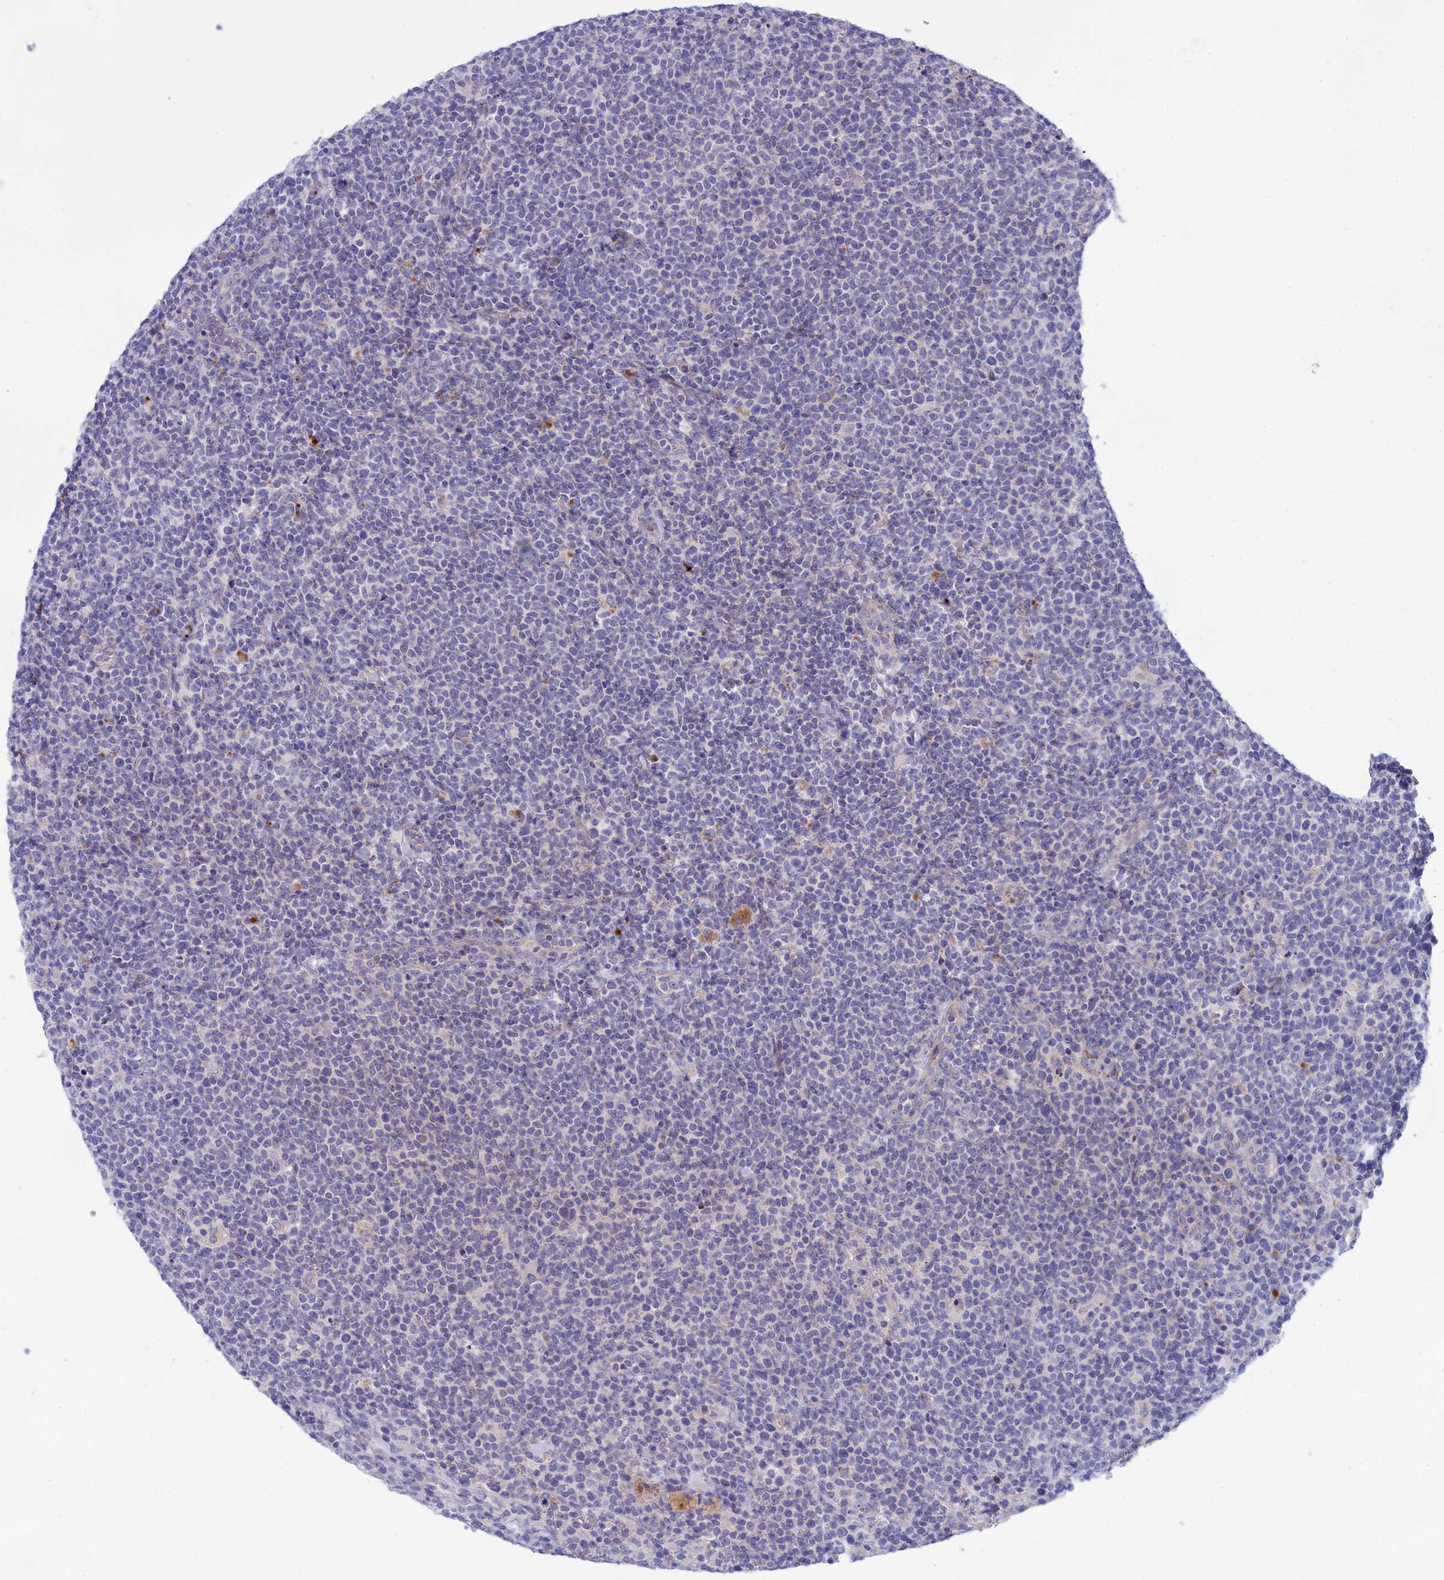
{"staining": {"intensity": "negative", "quantity": "none", "location": "none"}, "tissue": "lymphoma", "cell_type": "Tumor cells", "image_type": "cancer", "snomed": [{"axis": "morphology", "description": "Malignant lymphoma, non-Hodgkin's type, High grade"}, {"axis": "topography", "description": "Lymph node"}], "caption": "There is no significant positivity in tumor cells of malignant lymphoma, non-Hodgkin's type (high-grade).", "gene": "WDR6", "patient": {"sex": "male", "age": 61}}